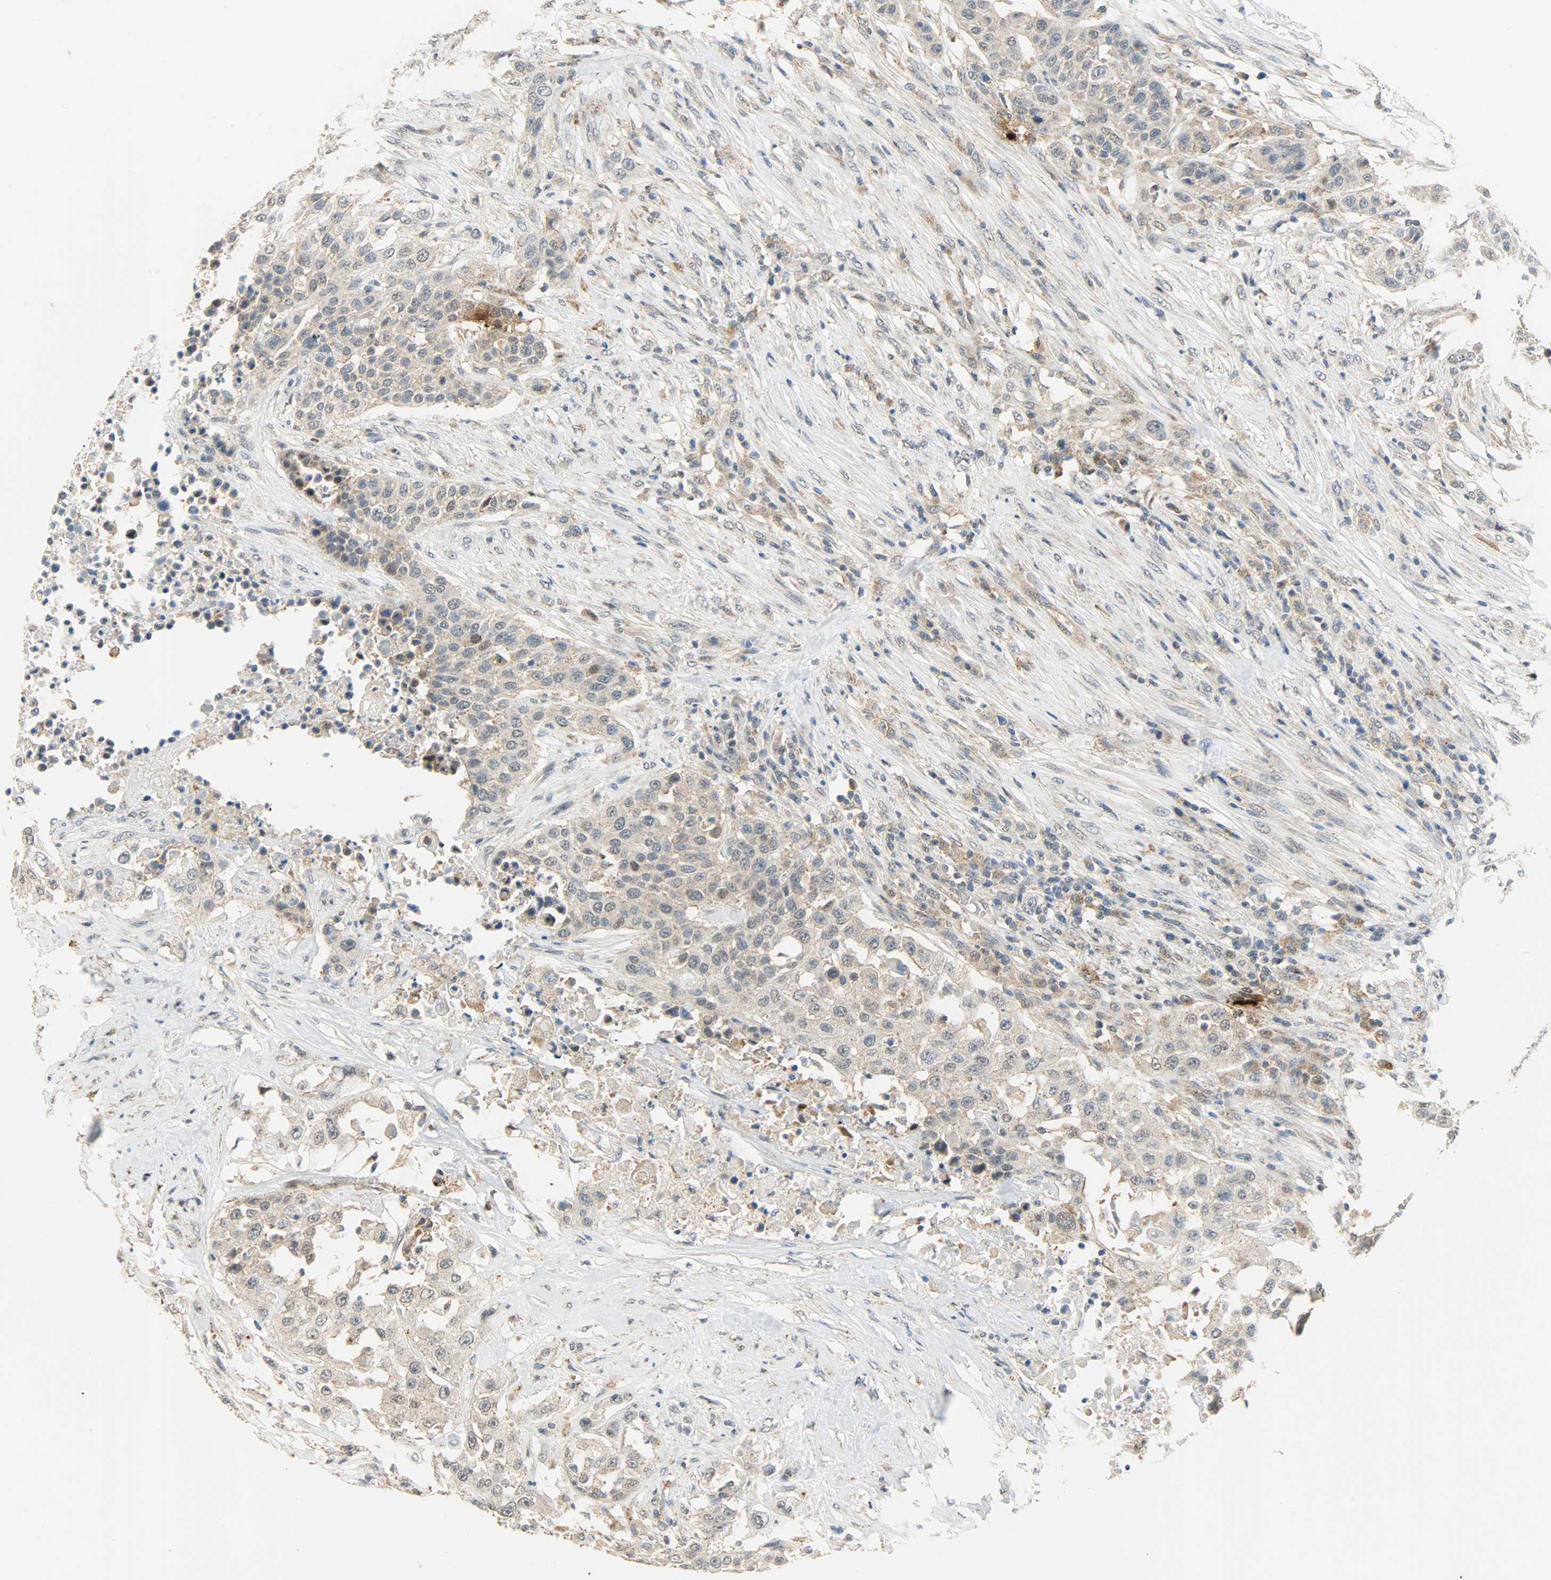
{"staining": {"intensity": "weak", "quantity": ">75%", "location": "cytoplasmic/membranous,nuclear"}, "tissue": "urothelial cancer", "cell_type": "Tumor cells", "image_type": "cancer", "snomed": [{"axis": "morphology", "description": "Urothelial carcinoma, High grade"}, {"axis": "topography", "description": "Urinary bladder"}], "caption": "High-grade urothelial carcinoma tissue reveals weak cytoplasmic/membranous and nuclear positivity in about >75% of tumor cells (brown staining indicates protein expression, while blue staining denotes nuclei).", "gene": "GIT2", "patient": {"sex": "male", "age": 74}}